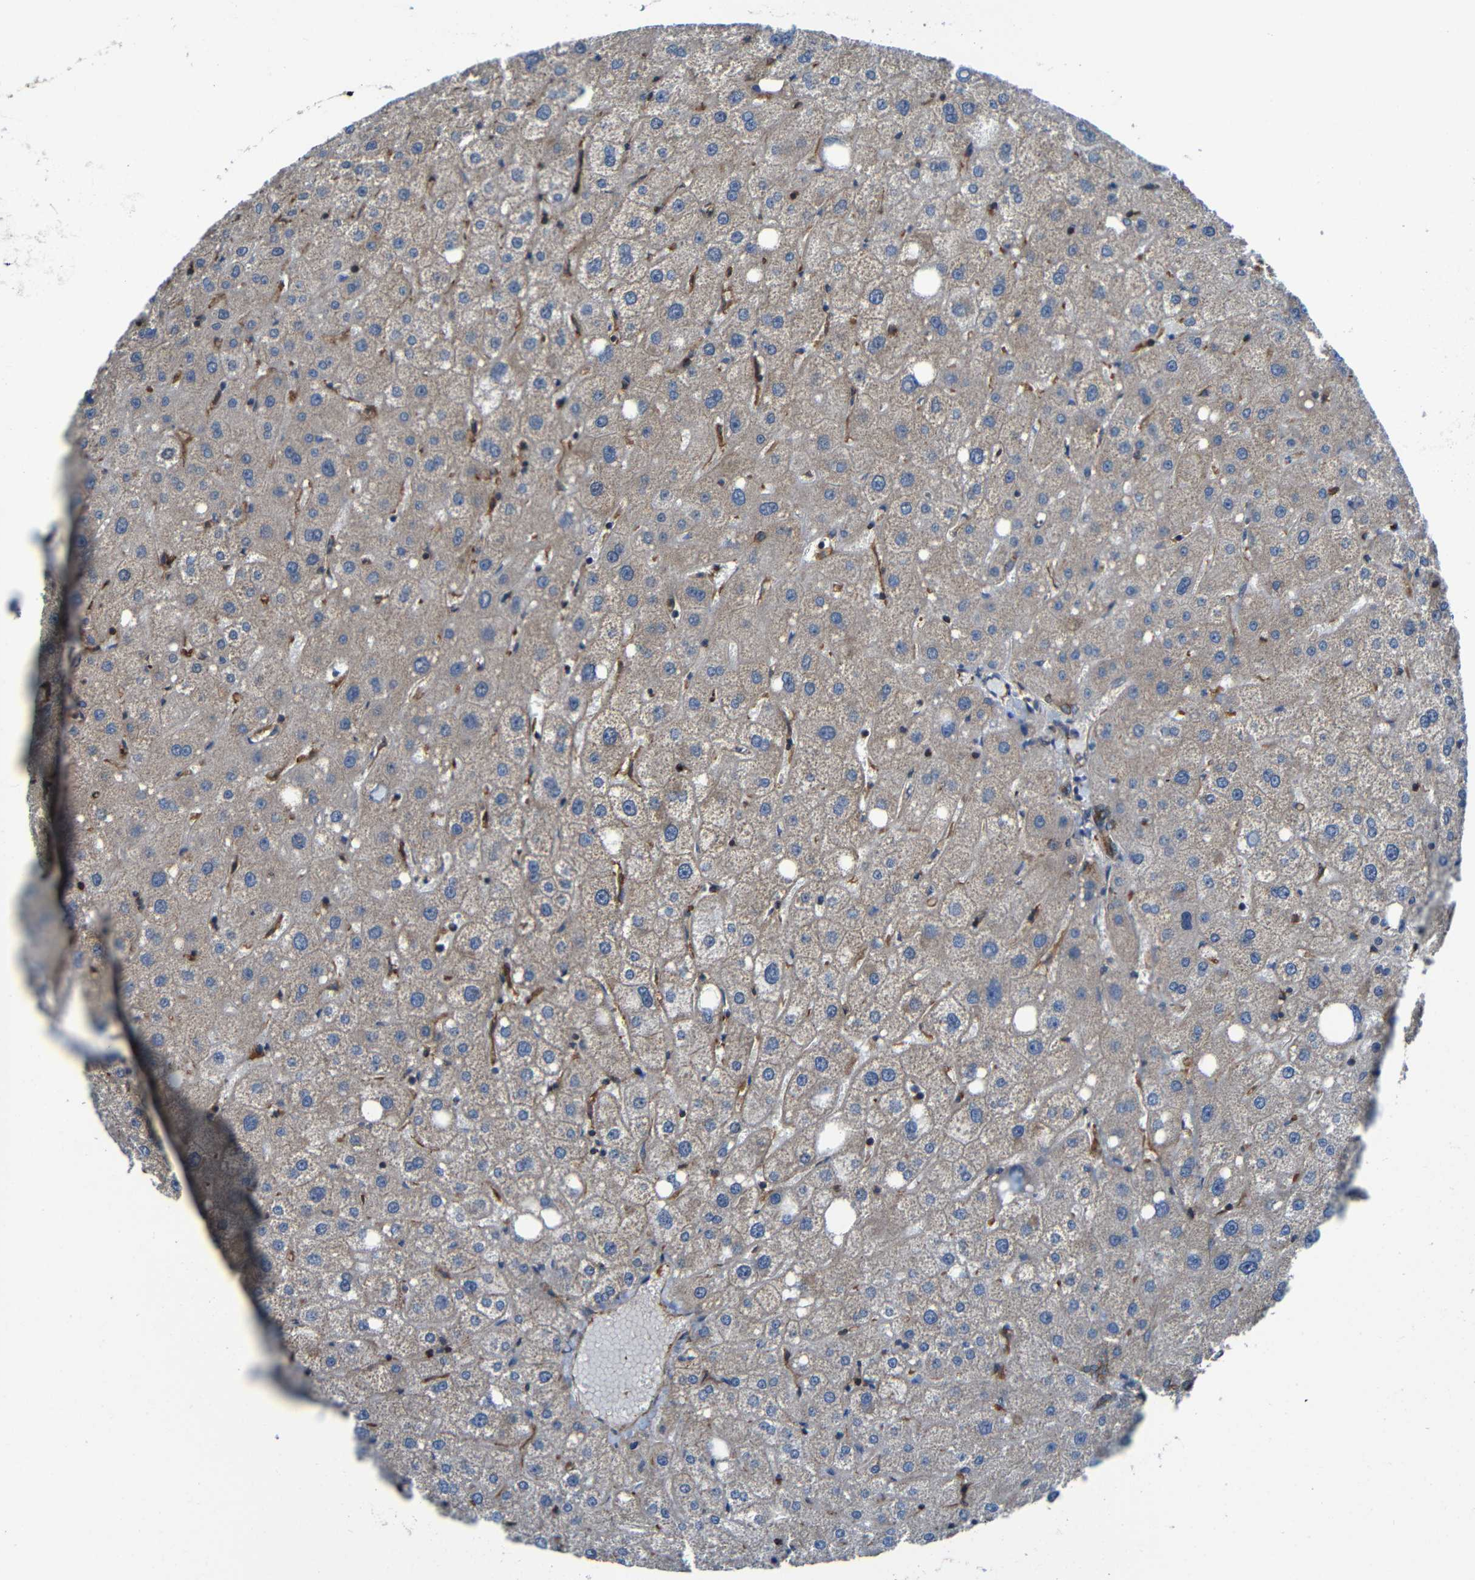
{"staining": {"intensity": "moderate", "quantity": "25%-75%", "location": "cytoplasmic/membranous"}, "tissue": "liver", "cell_type": "Cholangiocytes", "image_type": "normal", "snomed": [{"axis": "morphology", "description": "Normal tissue, NOS"}, {"axis": "topography", "description": "Liver"}], "caption": "The image displays staining of unremarkable liver, revealing moderate cytoplasmic/membranous protein positivity (brown color) within cholangiocytes. The staining was performed using DAB to visualize the protein expression in brown, while the nuclei were stained in blue with hematoxylin (Magnification: 20x).", "gene": "PTCH1", "patient": {"sex": "male", "age": 73}}